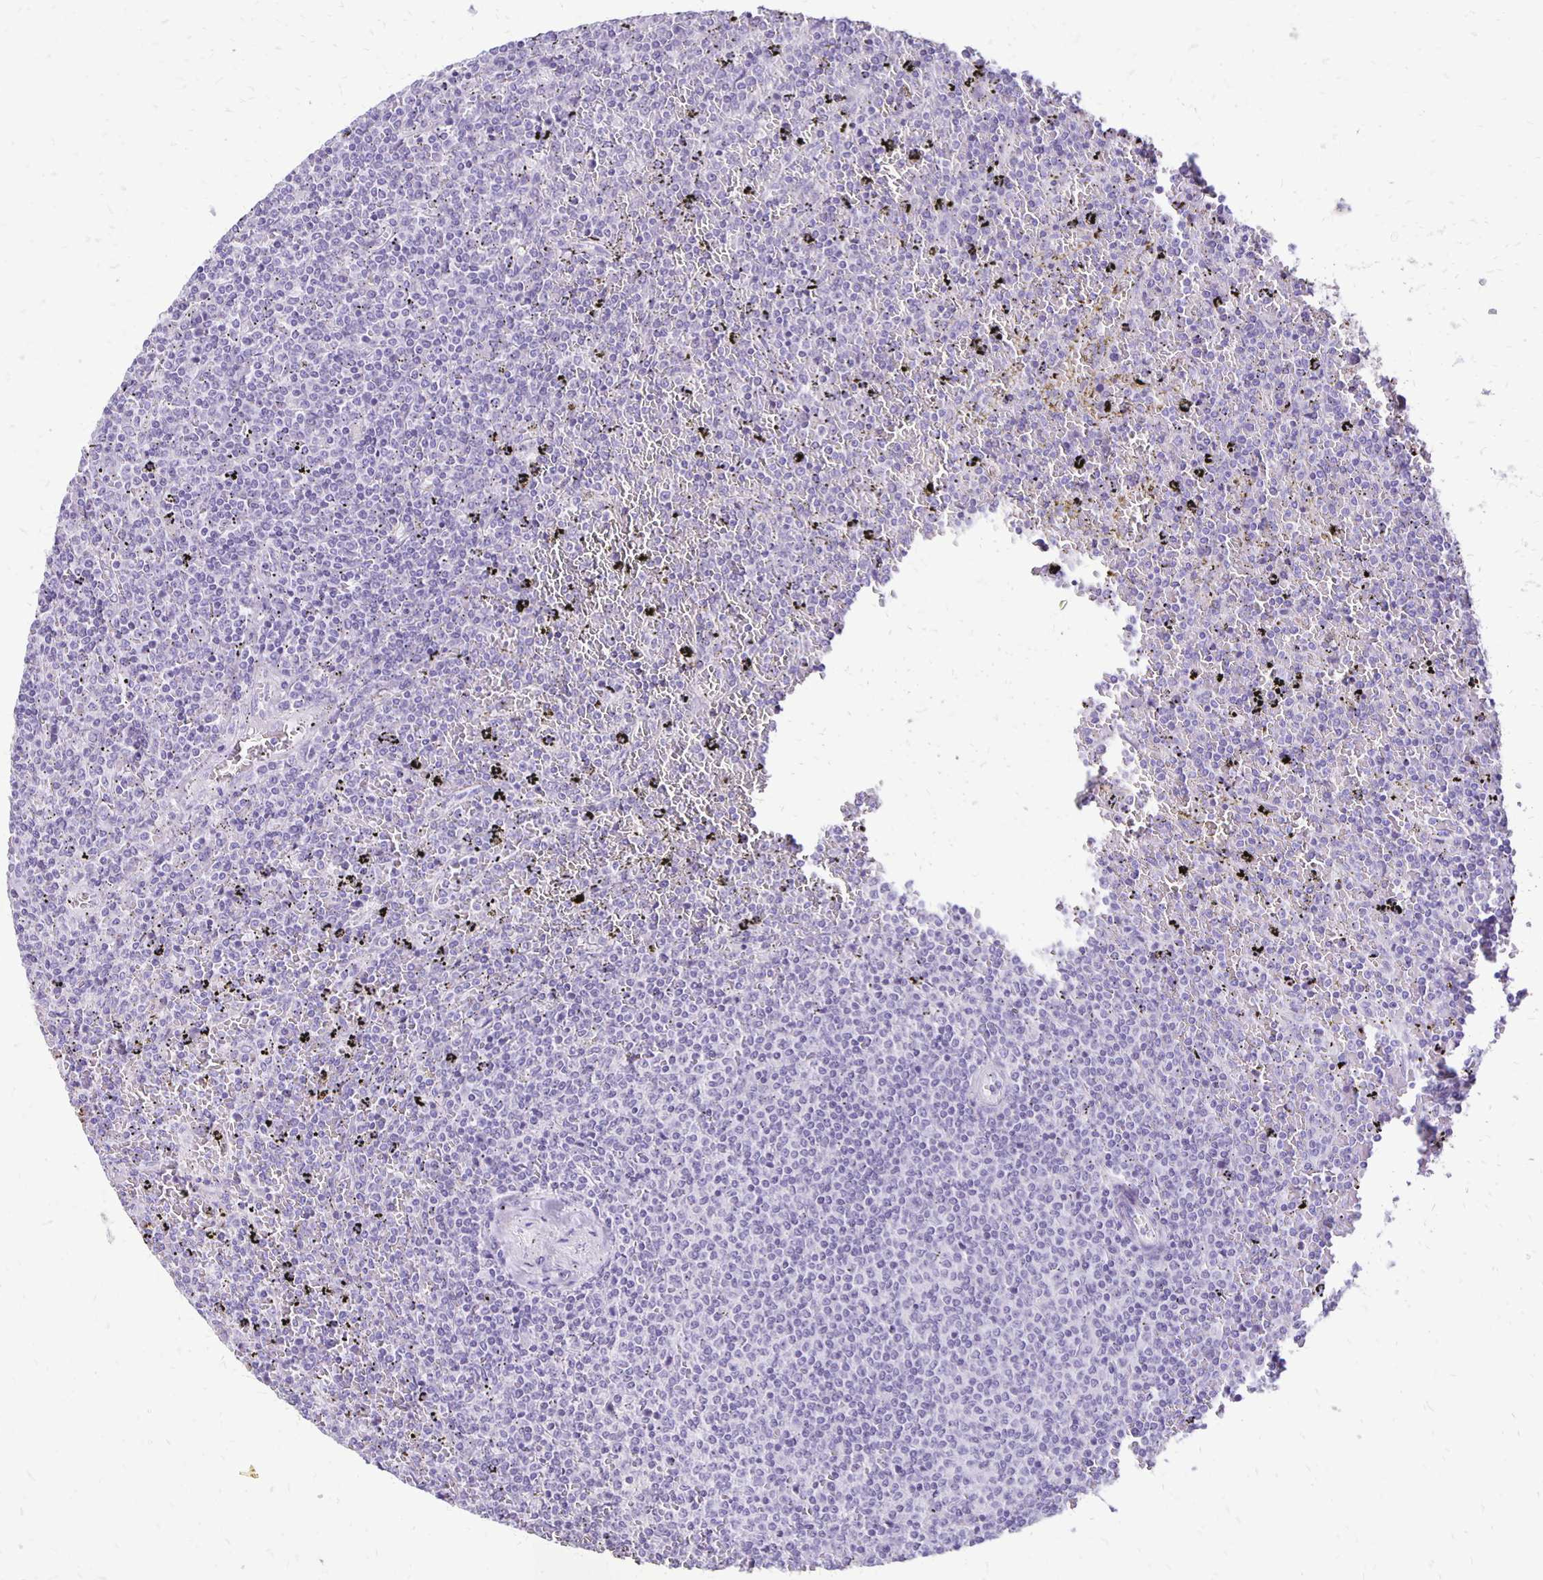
{"staining": {"intensity": "negative", "quantity": "none", "location": "none"}, "tissue": "lymphoma", "cell_type": "Tumor cells", "image_type": "cancer", "snomed": [{"axis": "morphology", "description": "Malignant lymphoma, non-Hodgkin's type, Low grade"}, {"axis": "topography", "description": "Spleen"}], "caption": "The micrograph demonstrates no staining of tumor cells in lymphoma. Nuclei are stained in blue.", "gene": "ANKRD45", "patient": {"sex": "female", "age": 77}}